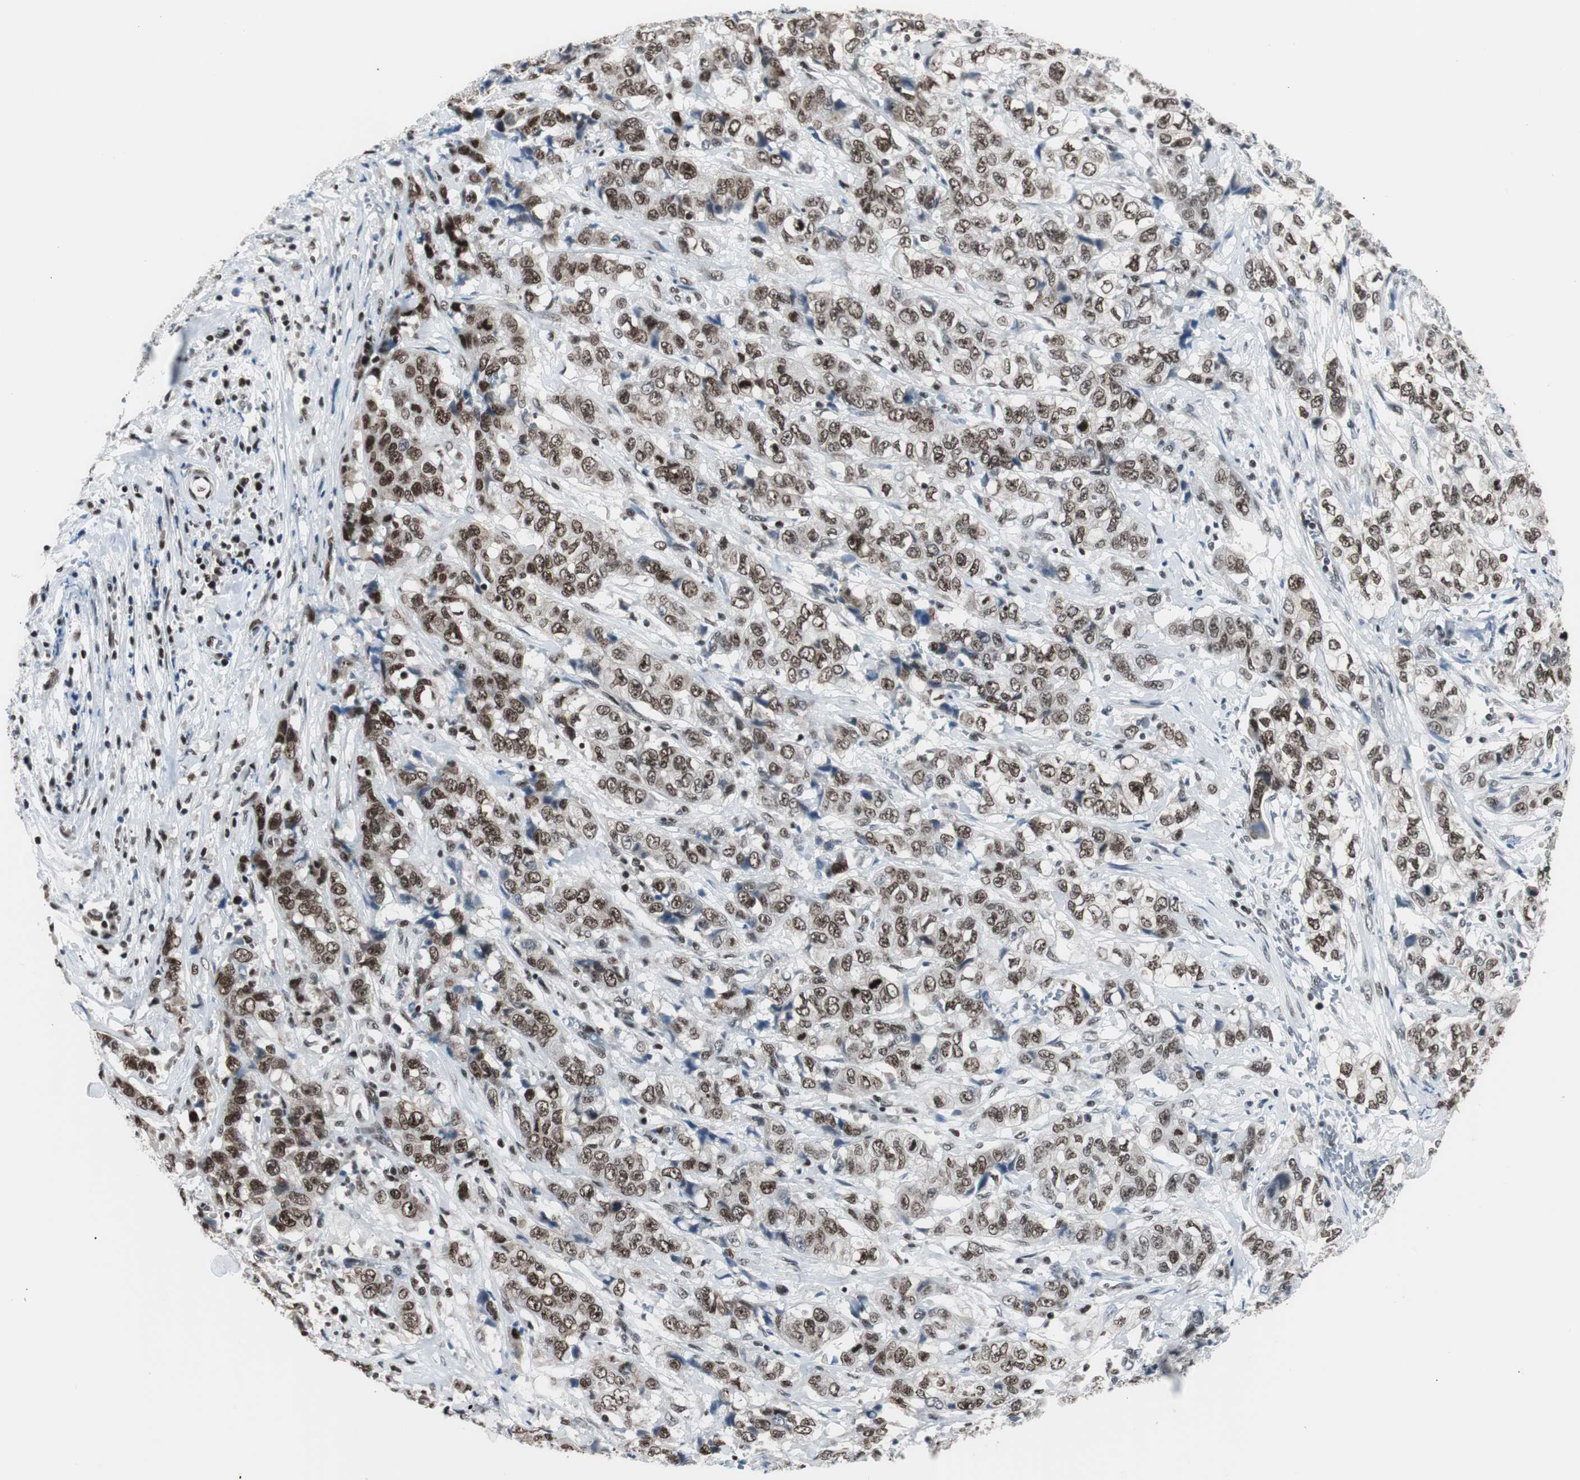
{"staining": {"intensity": "moderate", "quantity": ">75%", "location": "nuclear"}, "tissue": "stomach cancer", "cell_type": "Tumor cells", "image_type": "cancer", "snomed": [{"axis": "morphology", "description": "Adenocarcinoma, NOS"}, {"axis": "topography", "description": "Stomach"}], "caption": "This photomicrograph displays immunohistochemistry staining of human stomach cancer (adenocarcinoma), with medium moderate nuclear positivity in about >75% of tumor cells.", "gene": "XRCC1", "patient": {"sex": "male", "age": 48}}